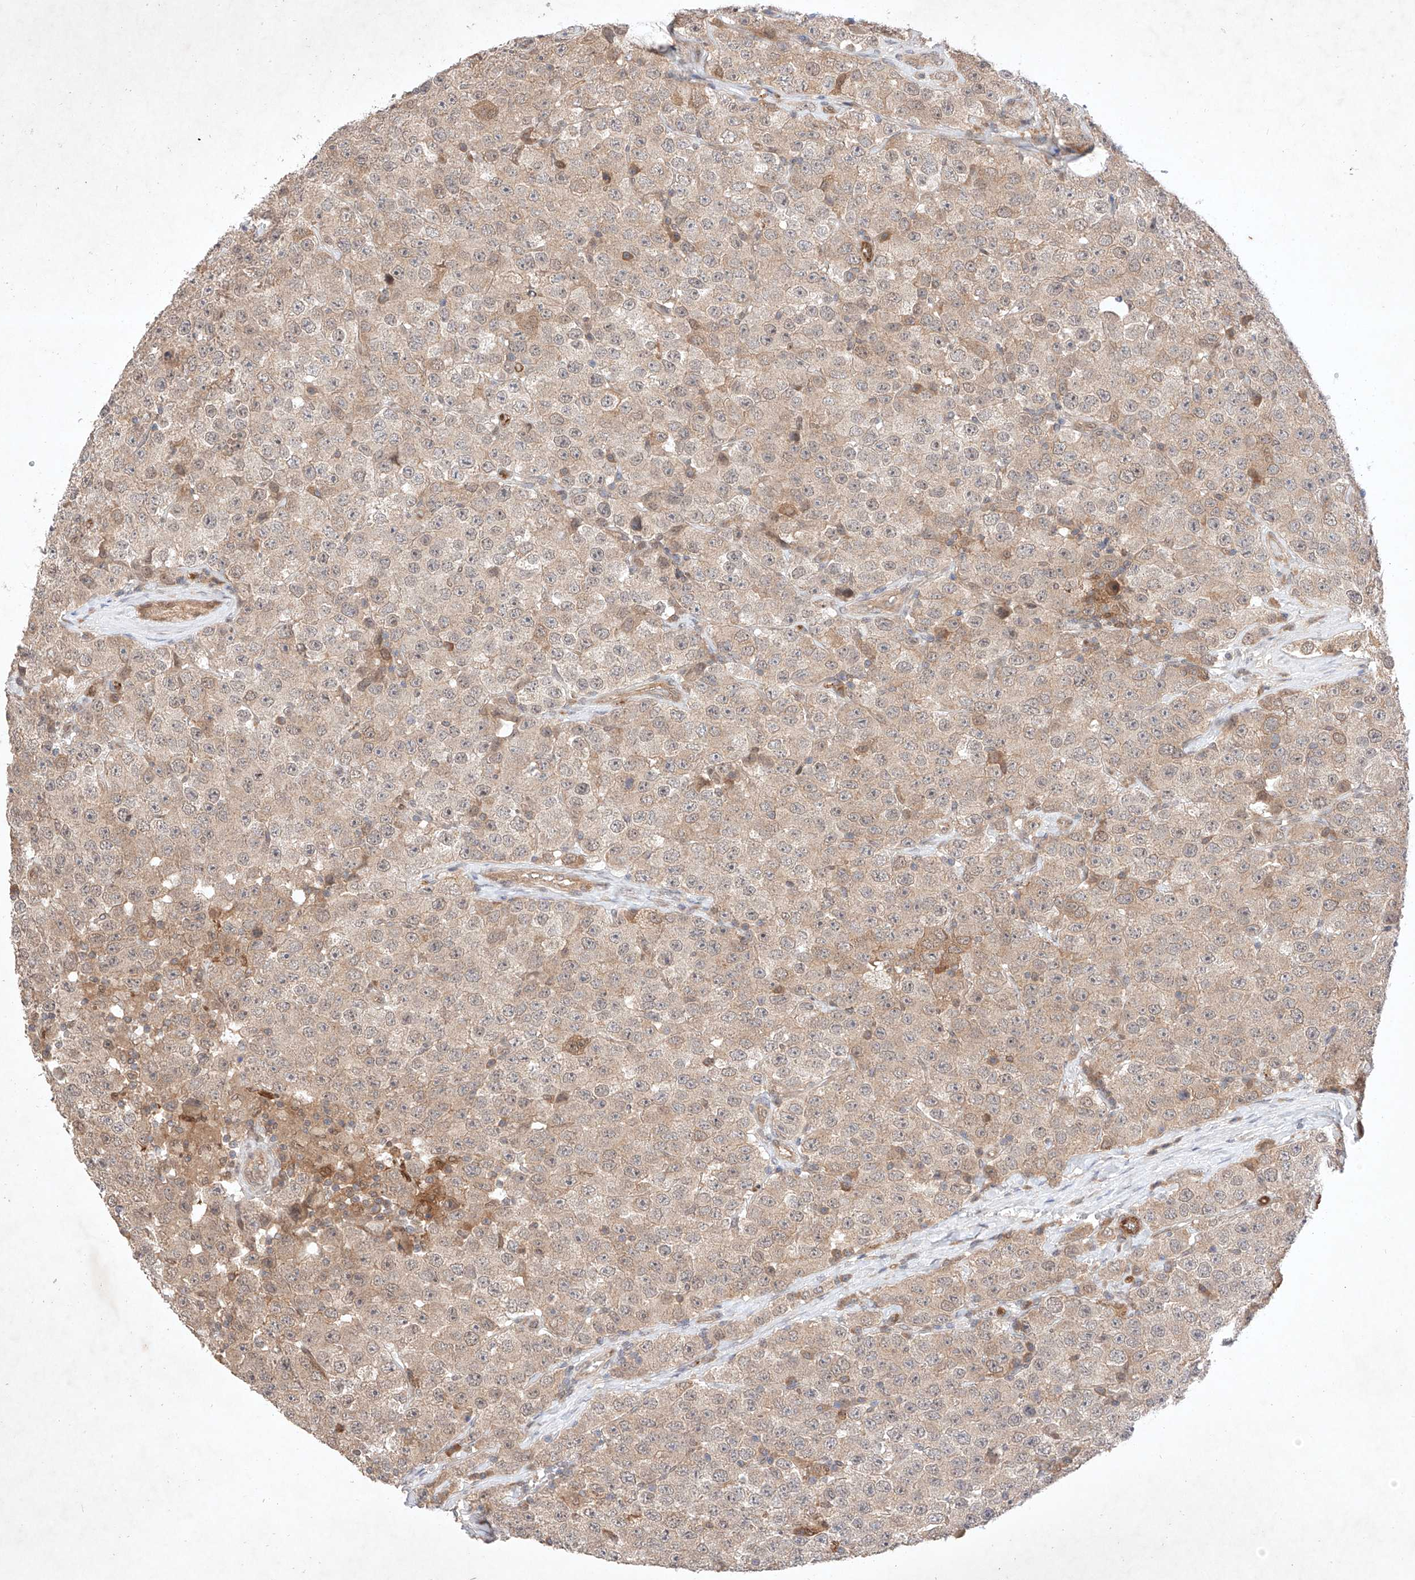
{"staining": {"intensity": "weak", "quantity": "25%-75%", "location": "cytoplasmic/membranous"}, "tissue": "testis cancer", "cell_type": "Tumor cells", "image_type": "cancer", "snomed": [{"axis": "morphology", "description": "Seminoma, NOS"}, {"axis": "topography", "description": "Testis"}], "caption": "An image of testis cancer (seminoma) stained for a protein demonstrates weak cytoplasmic/membranous brown staining in tumor cells. Nuclei are stained in blue.", "gene": "ZNF124", "patient": {"sex": "male", "age": 28}}